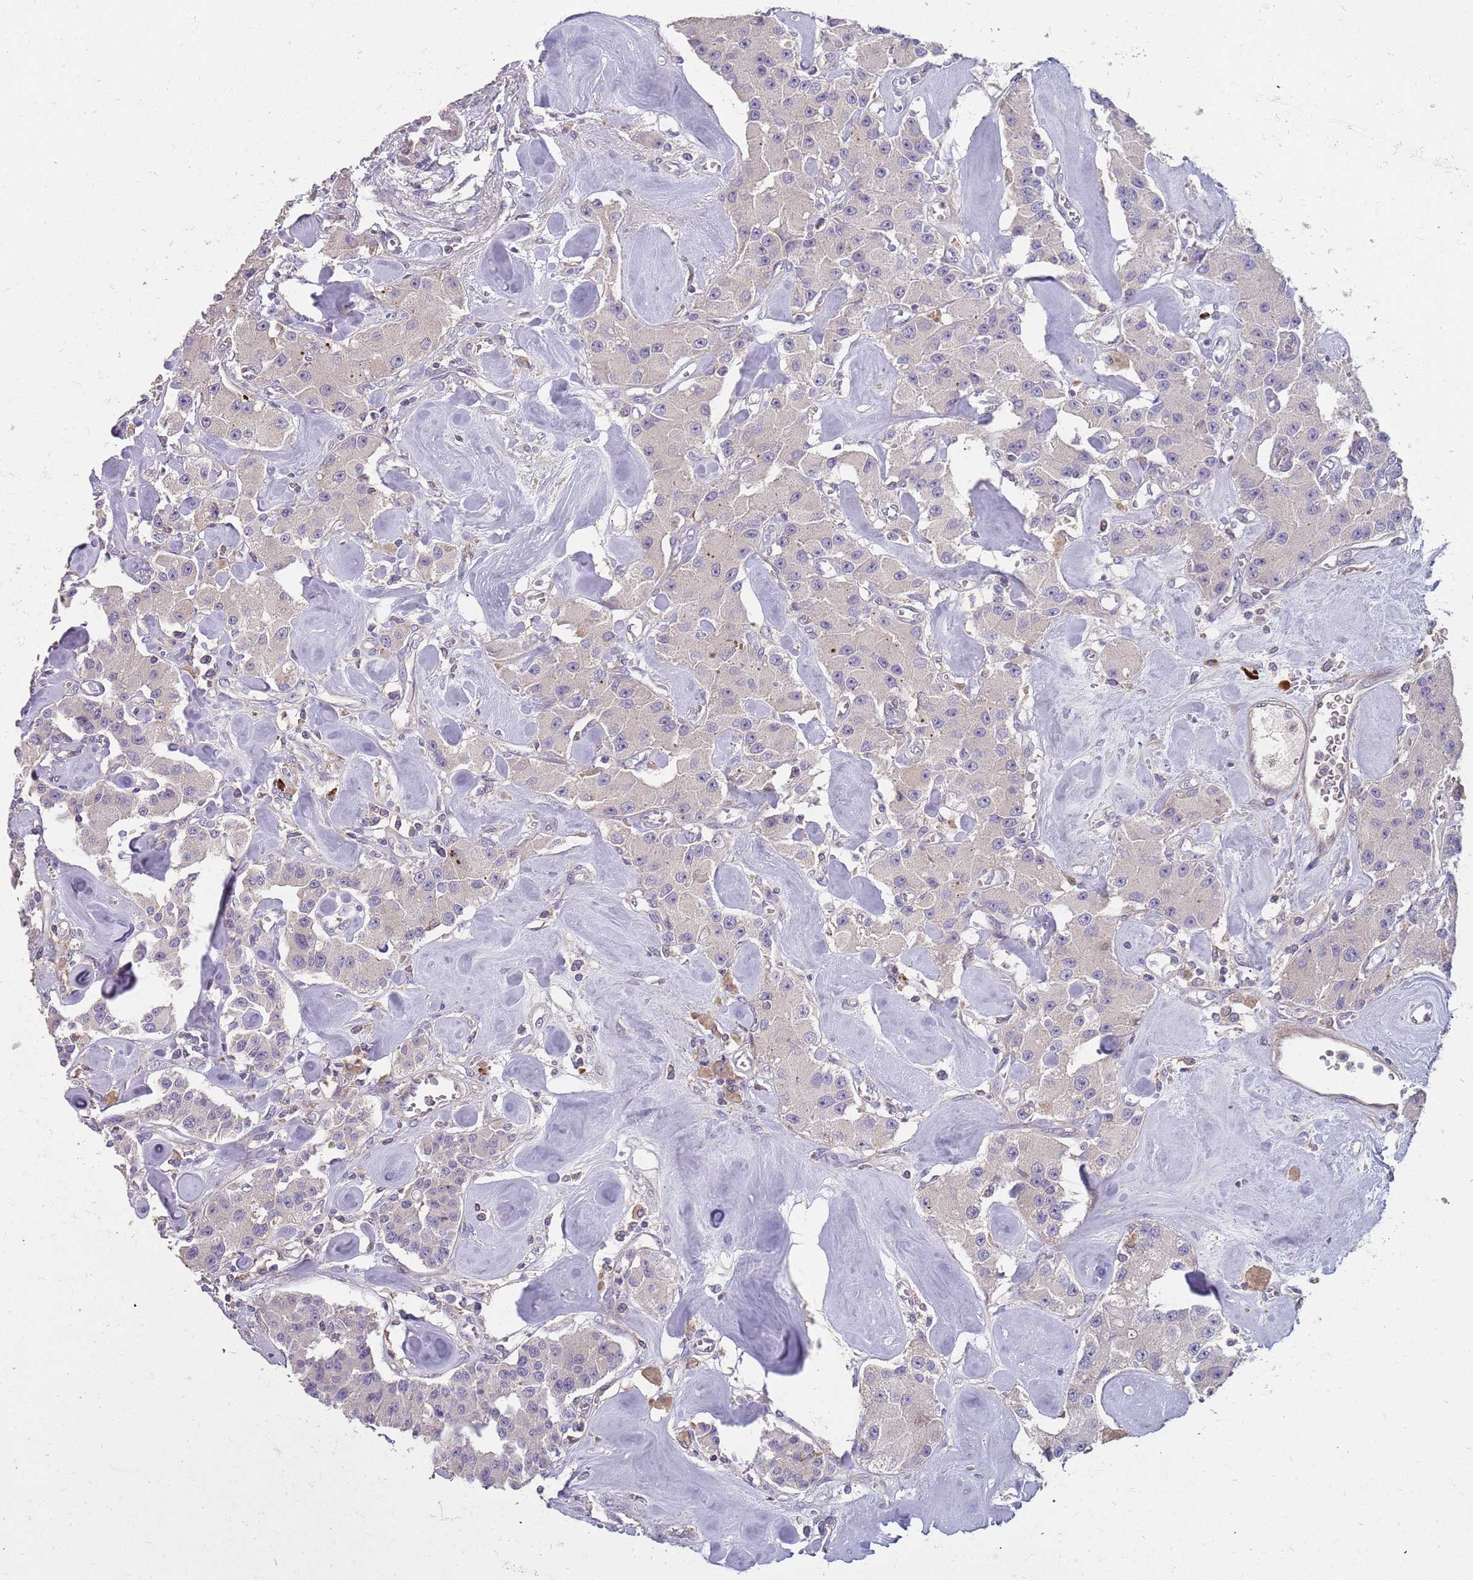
{"staining": {"intensity": "negative", "quantity": "none", "location": "none"}, "tissue": "carcinoid", "cell_type": "Tumor cells", "image_type": "cancer", "snomed": [{"axis": "morphology", "description": "Carcinoid, malignant, NOS"}, {"axis": "topography", "description": "Pancreas"}], "caption": "DAB immunohistochemical staining of carcinoid shows no significant positivity in tumor cells.", "gene": "SUSD1", "patient": {"sex": "male", "age": 41}}